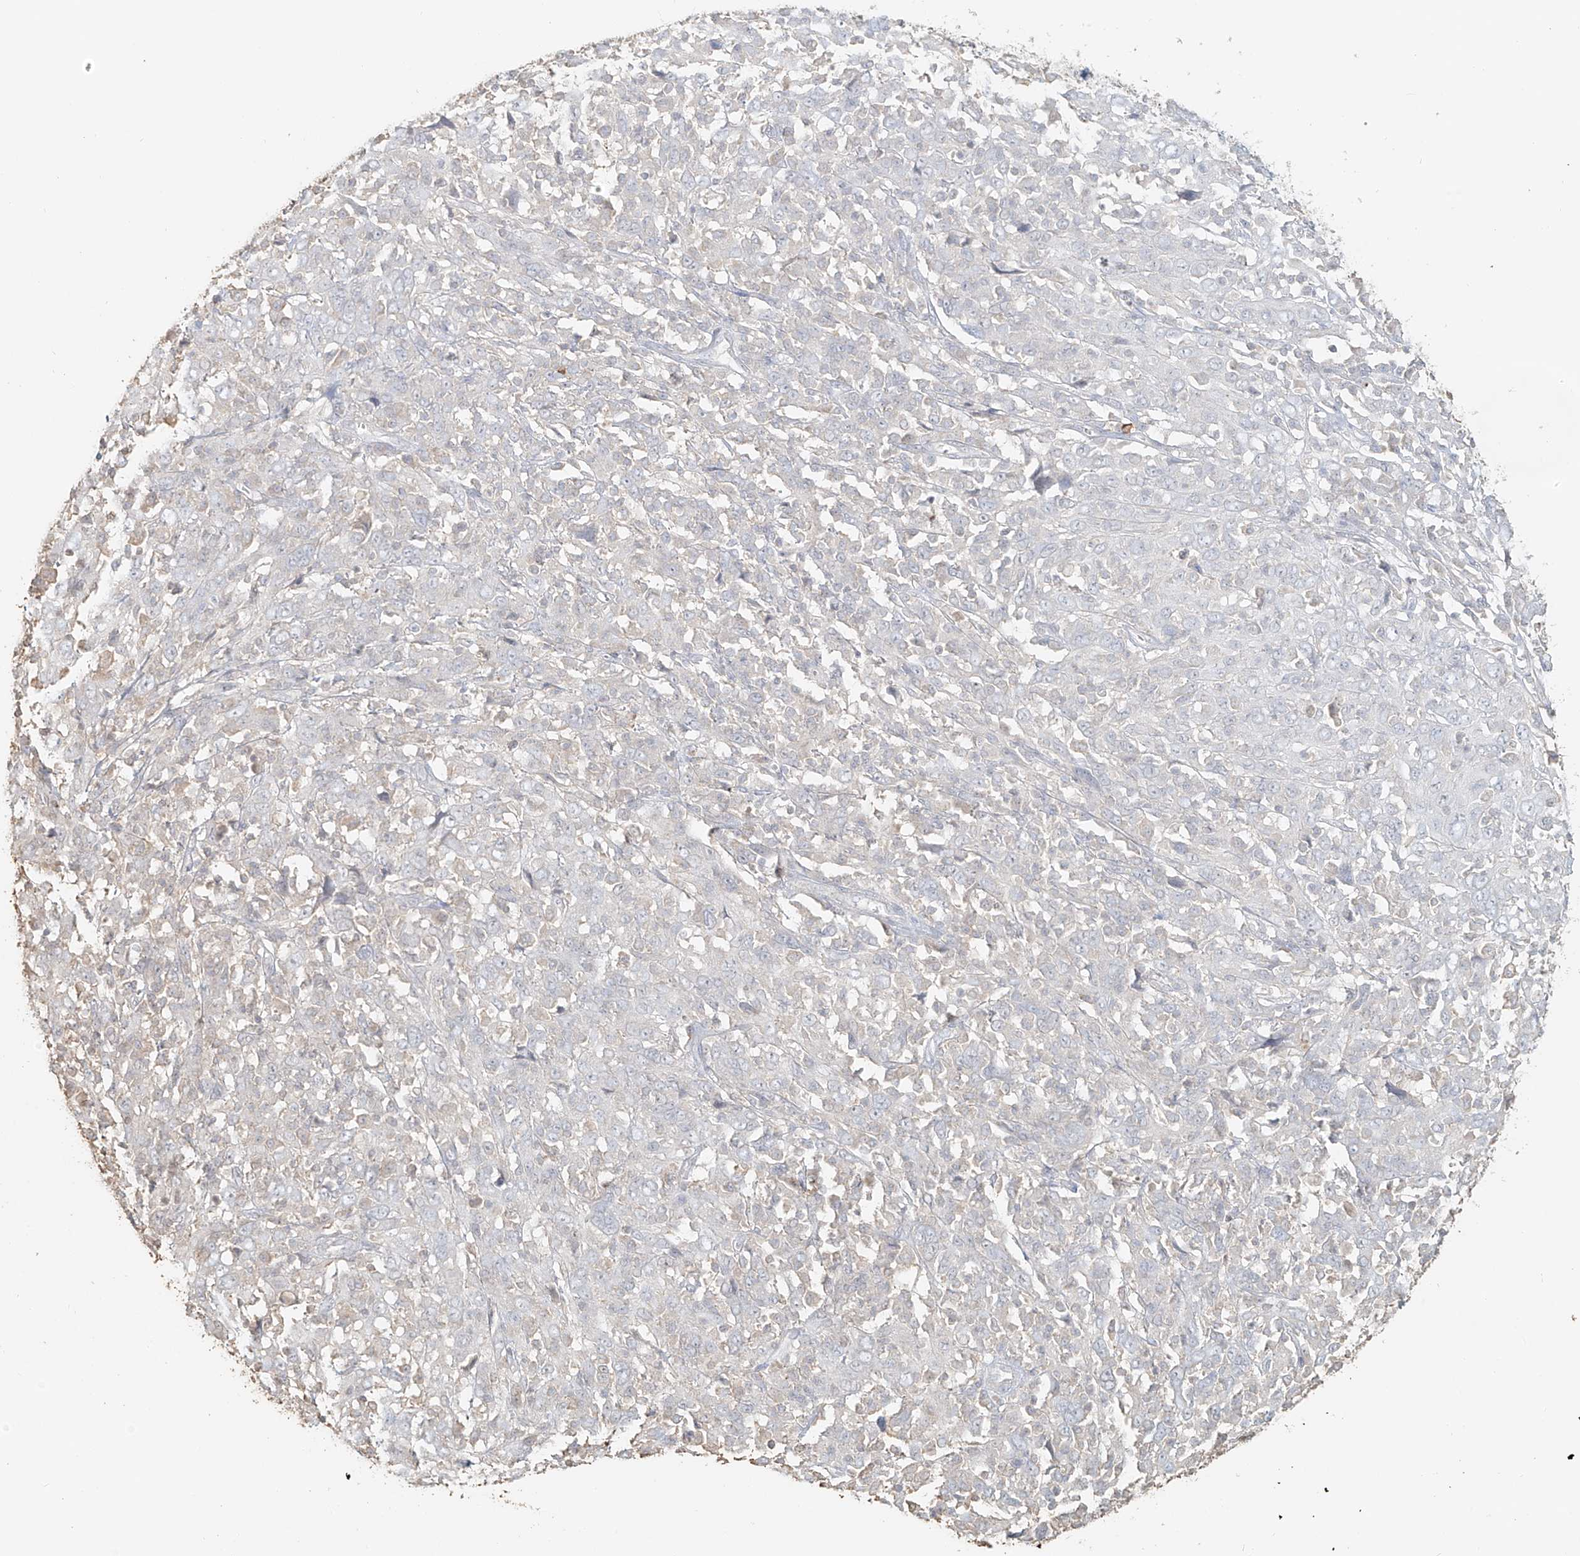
{"staining": {"intensity": "negative", "quantity": "none", "location": "none"}, "tissue": "cervical cancer", "cell_type": "Tumor cells", "image_type": "cancer", "snomed": [{"axis": "morphology", "description": "Squamous cell carcinoma, NOS"}, {"axis": "topography", "description": "Cervix"}], "caption": "IHC micrograph of cervical squamous cell carcinoma stained for a protein (brown), which demonstrates no staining in tumor cells.", "gene": "NPHS1", "patient": {"sex": "female", "age": 46}}